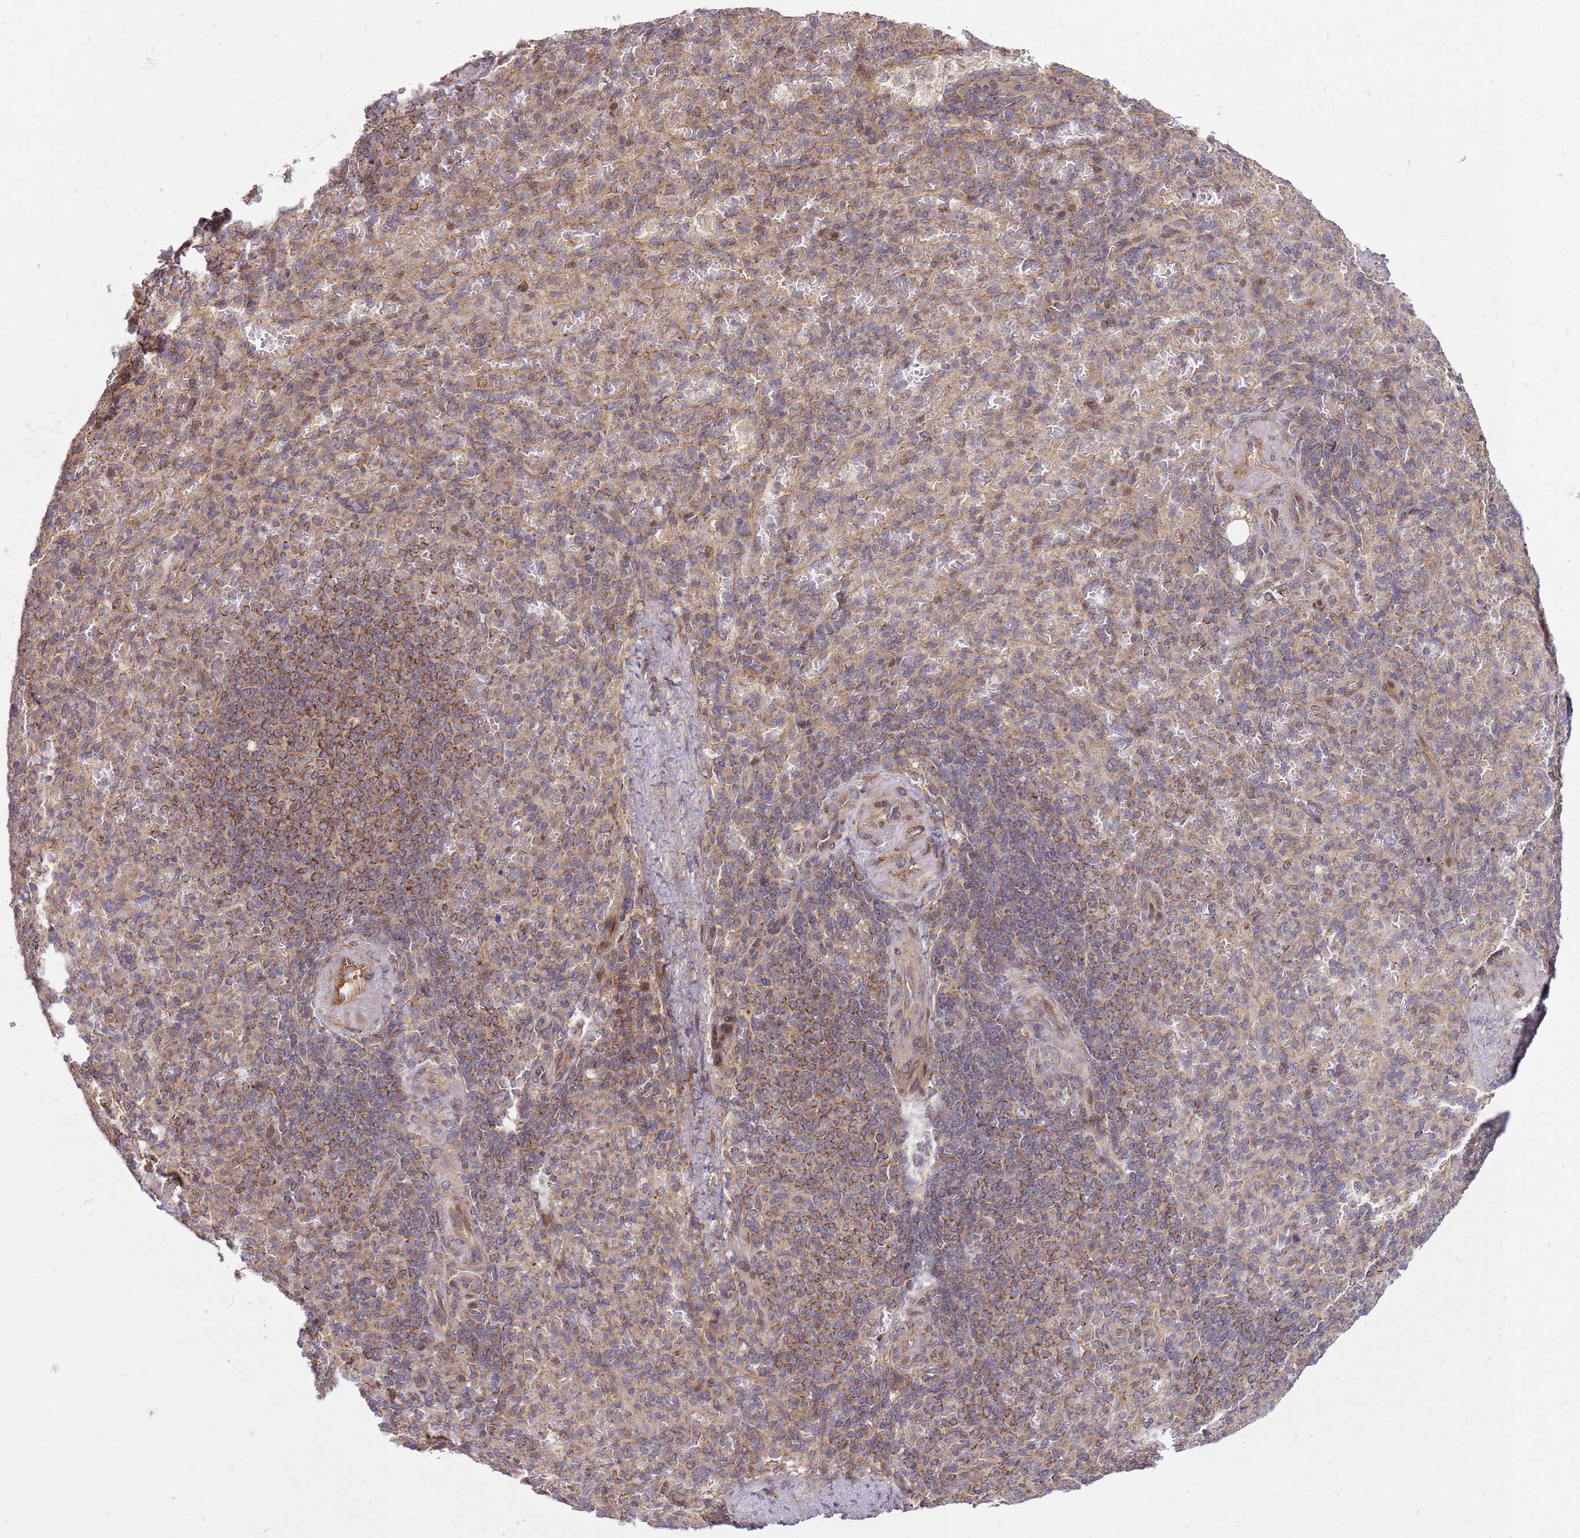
{"staining": {"intensity": "moderate", "quantity": ">75%", "location": "cytoplasmic/membranous"}, "tissue": "spleen", "cell_type": "Cells in red pulp", "image_type": "normal", "snomed": [{"axis": "morphology", "description": "Normal tissue, NOS"}, {"axis": "topography", "description": "Spleen"}], "caption": "Spleen stained for a protein displays moderate cytoplasmic/membranous positivity in cells in red pulp. Using DAB (brown) and hematoxylin (blue) stains, captured at high magnification using brightfield microscopy.", "gene": "CCDC159", "patient": {"sex": "female", "age": 74}}